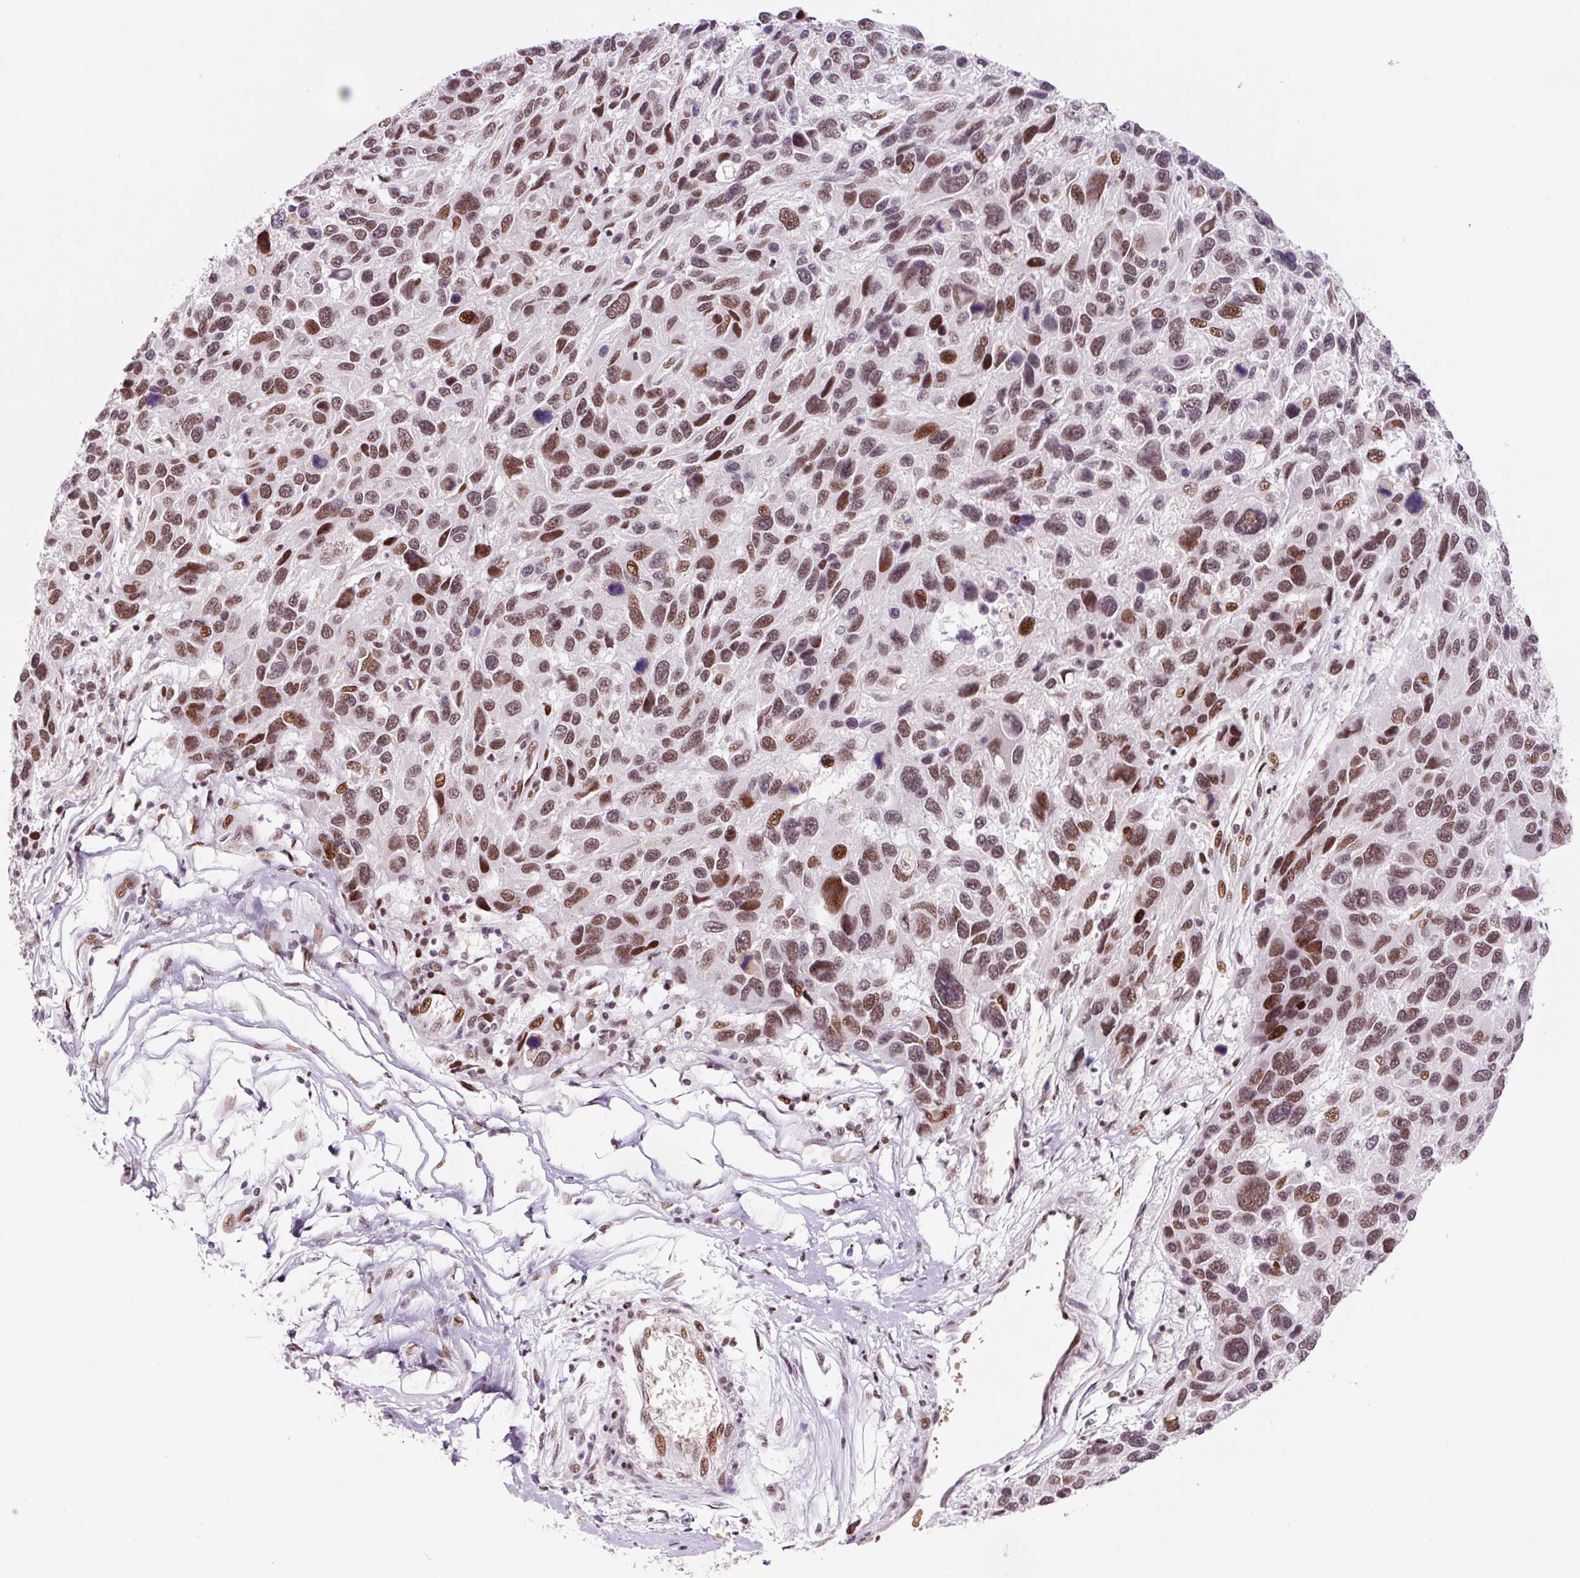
{"staining": {"intensity": "moderate", "quantity": ">75%", "location": "nuclear"}, "tissue": "melanoma", "cell_type": "Tumor cells", "image_type": "cancer", "snomed": [{"axis": "morphology", "description": "Malignant melanoma, NOS"}, {"axis": "topography", "description": "Skin"}], "caption": "A micrograph showing moderate nuclear positivity in approximately >75% of tumor cells in melanoma, as visualized by brown immunohistochemical staining.", "gene": "CCNL2", "patient": {"sex": "male", "age": 53}}